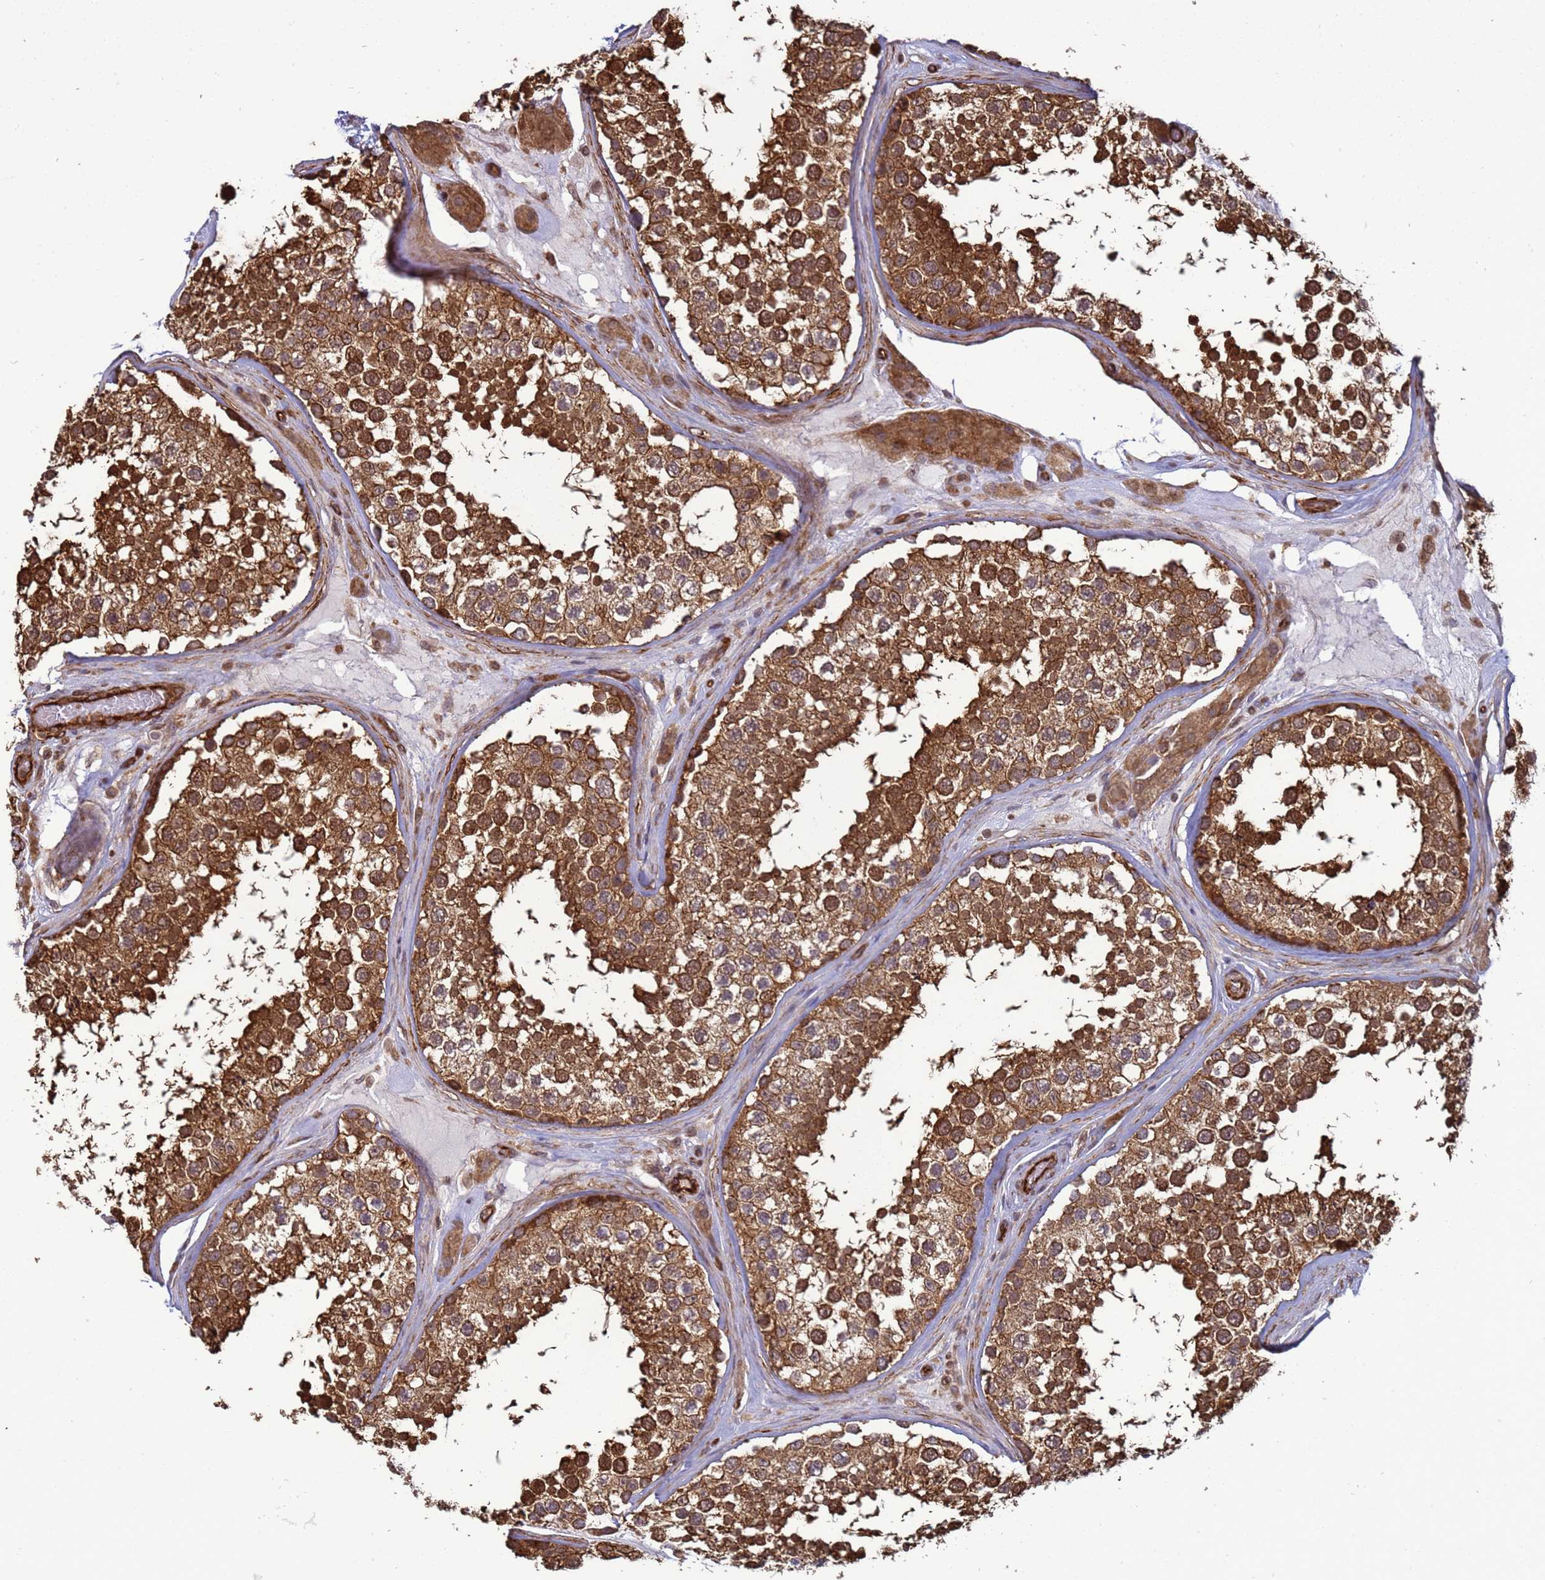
{"staining": {"intensity": "strong", "quantity": ">75%", "location": "cytoplasmic/membranous,nuclear"}, "tissue": "testis", "cell_type": "Cells in seminiferous ducts", "image_type": "normal", "snomed": [{"axis": "morphology", "description": "Normal tissue, NOS"}, {"axis": "topography", "description": "Testis"}], "caption": "This micrograph exhibits immunohistochemistry staining of normal testis, with high strong cytoplasmic/membranous,nuclear staining in approximately >75% of cells in seminiferous ducts.", "gene": "CNOT1", "patient": {"sex": "male", "age": 46}}